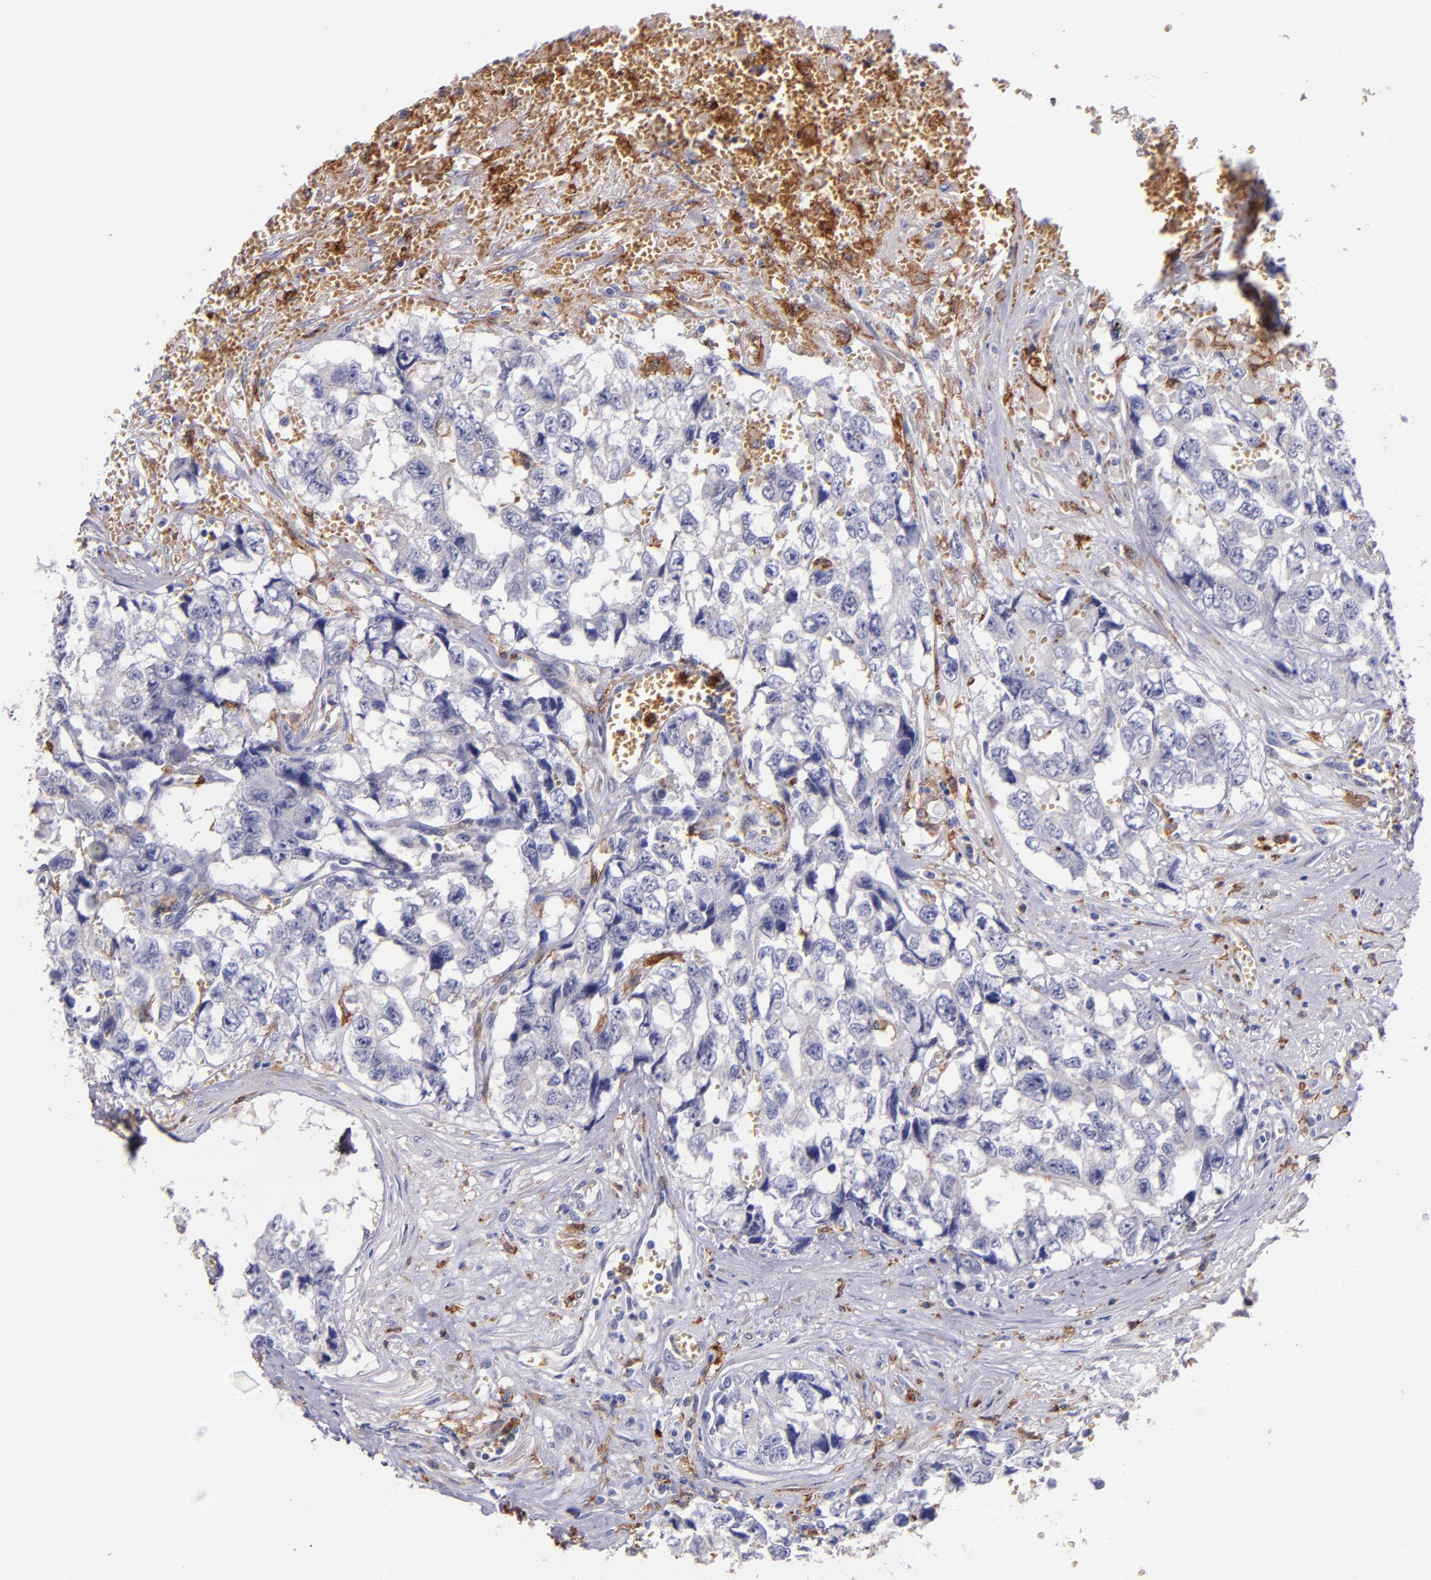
{"staining": {"intensity": "negative", "quantity": "none", "location": "none"}, "tissue": "testis cancer", "cell_type": "Tumor cells", "image_type": "cancer", "snomed": [{"axis": "morphology", "description": "Carcinoma, Embryonal, NOS"}, {"axis": "topography", "description": "Testis"}], "caption": "This is an immunohistochemistry photomicrograph of embryonal carcinoma (testis). There is no positivity in tumor cells.", "gene": "C5AR1", "patient": {"sex": "male", "age": 31}}